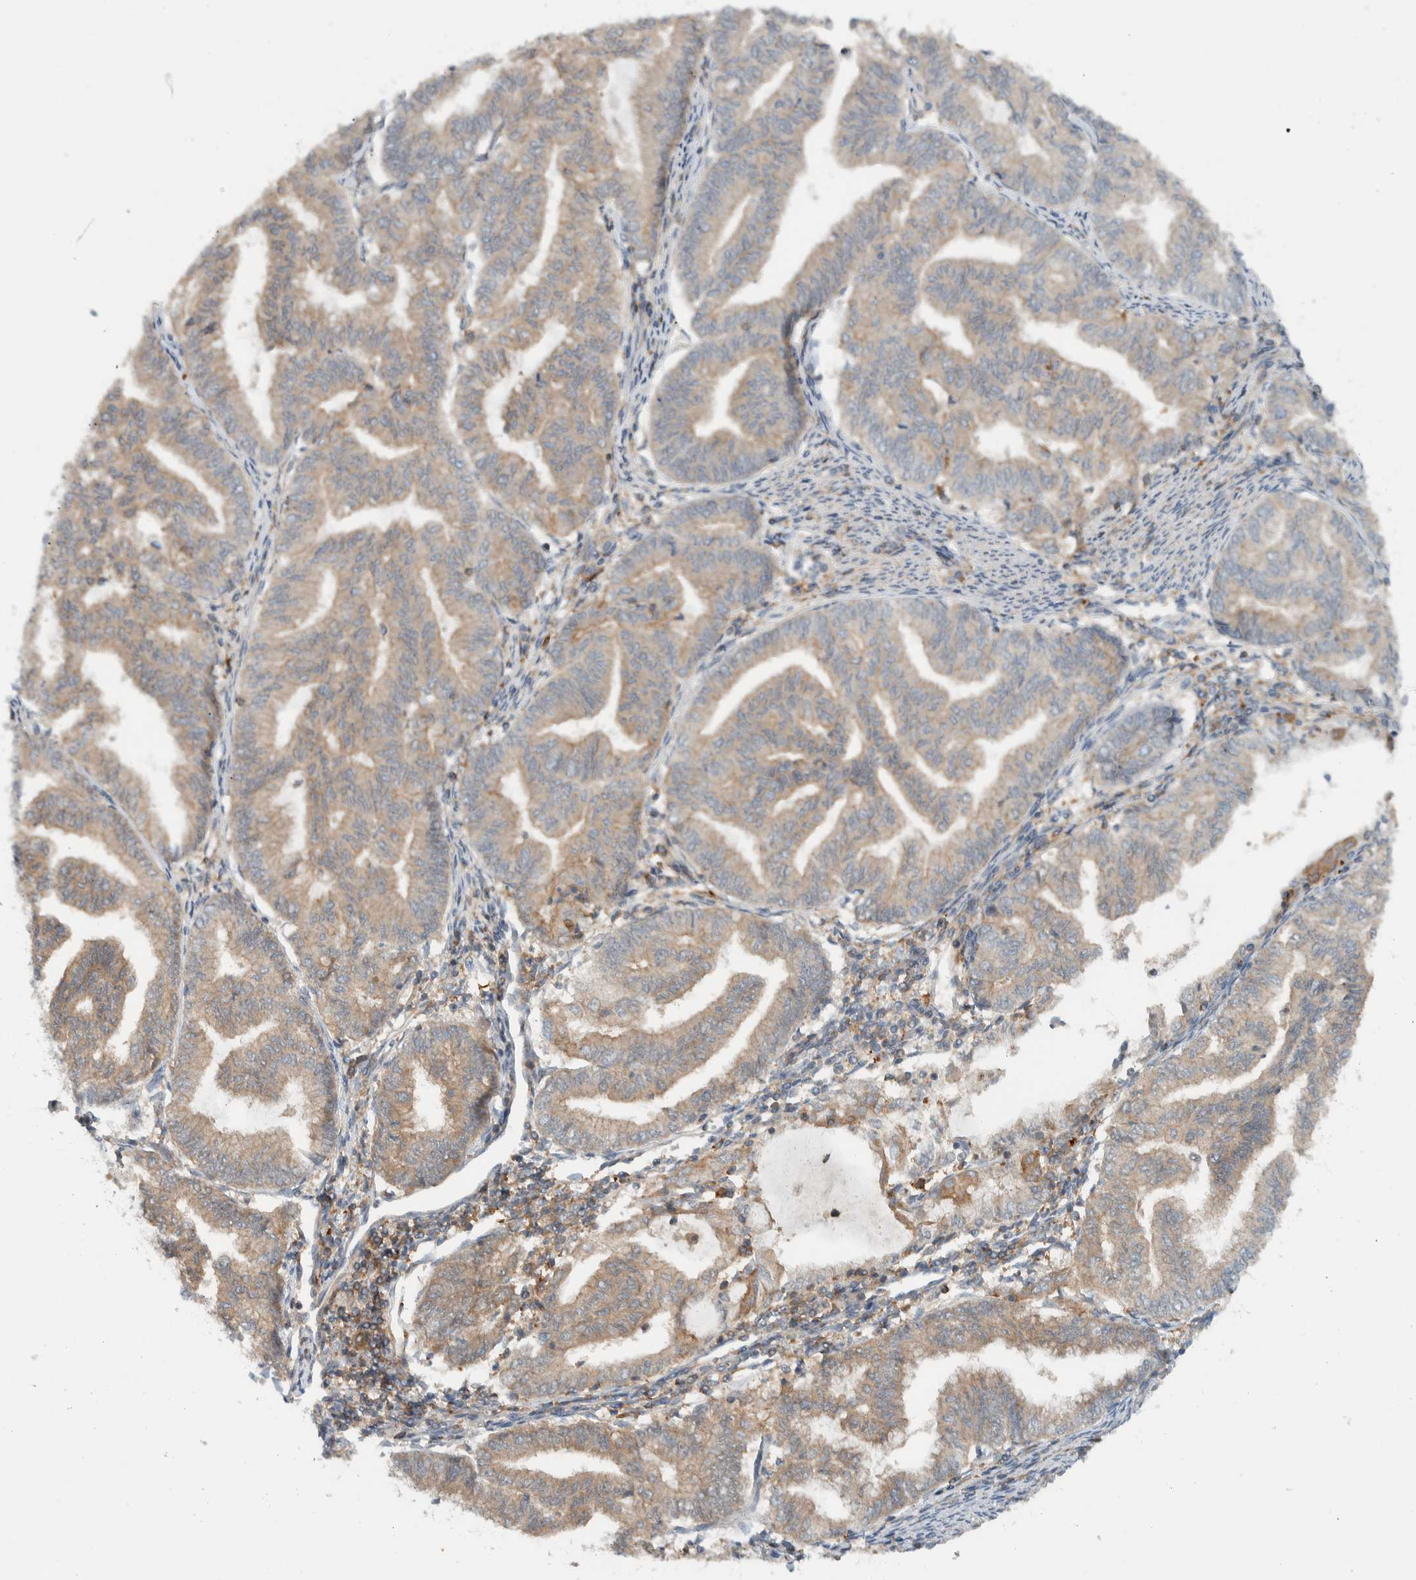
{"staining": {"intensity": "weak", "quantity": "25%-75%", "location": "cytoplasmic/membranous"}, "tissue": "endometrial cancer", "cell_type": "Tumor cells", "image_type": "cancer", "snomed": [{"axis": "morphology", "description": "Adenocarcinoma, NOS"}, {"axis": "topography", "description": "Endometrium"}], "caption": "There is low levels of weak cytoplasmic/membranous positivity in tumor cells of endometrial cancer, as demonstrated by immunohistochemical staining (brown color).", "gene": "MPRIP", "patient": {"sex": "female", "age": 79}}